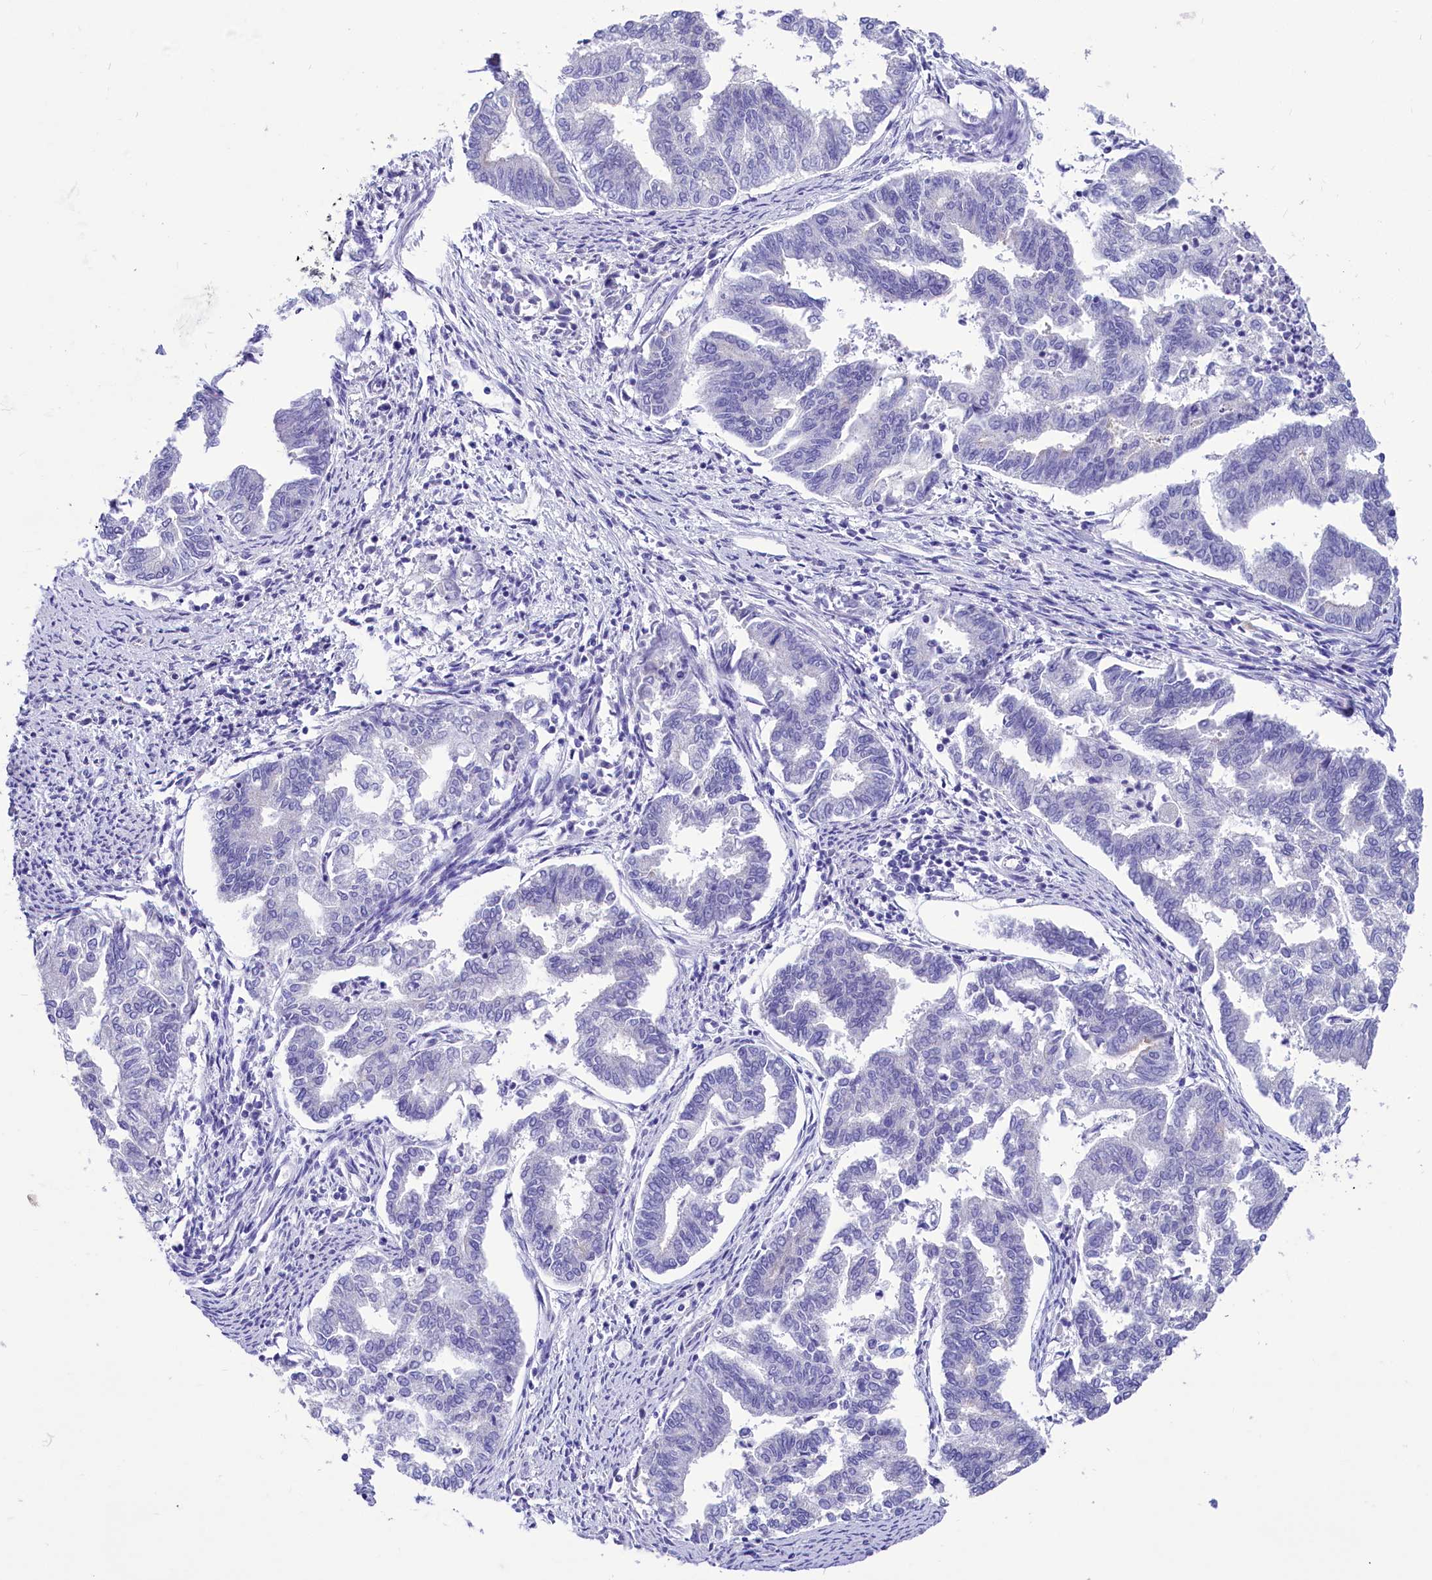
{"staining": {"intensity": "negative", "quantity": "none", "location": "none"}, "tissue": "endometrial cancer", "cell_type": "Tumor cells", "image_type": "cancer", "snomed": [{"axis": "morphology", "description": "Adenocarcinoma, NOS"}, {"axis": "topography", "description": "Endometrium"}], "caption": "Image shows no protein expression in tumor cells of endometrial adenocarcinoma tissue.", "gene": "TTC36", "patient": {"sex": "female", "age": 79}}